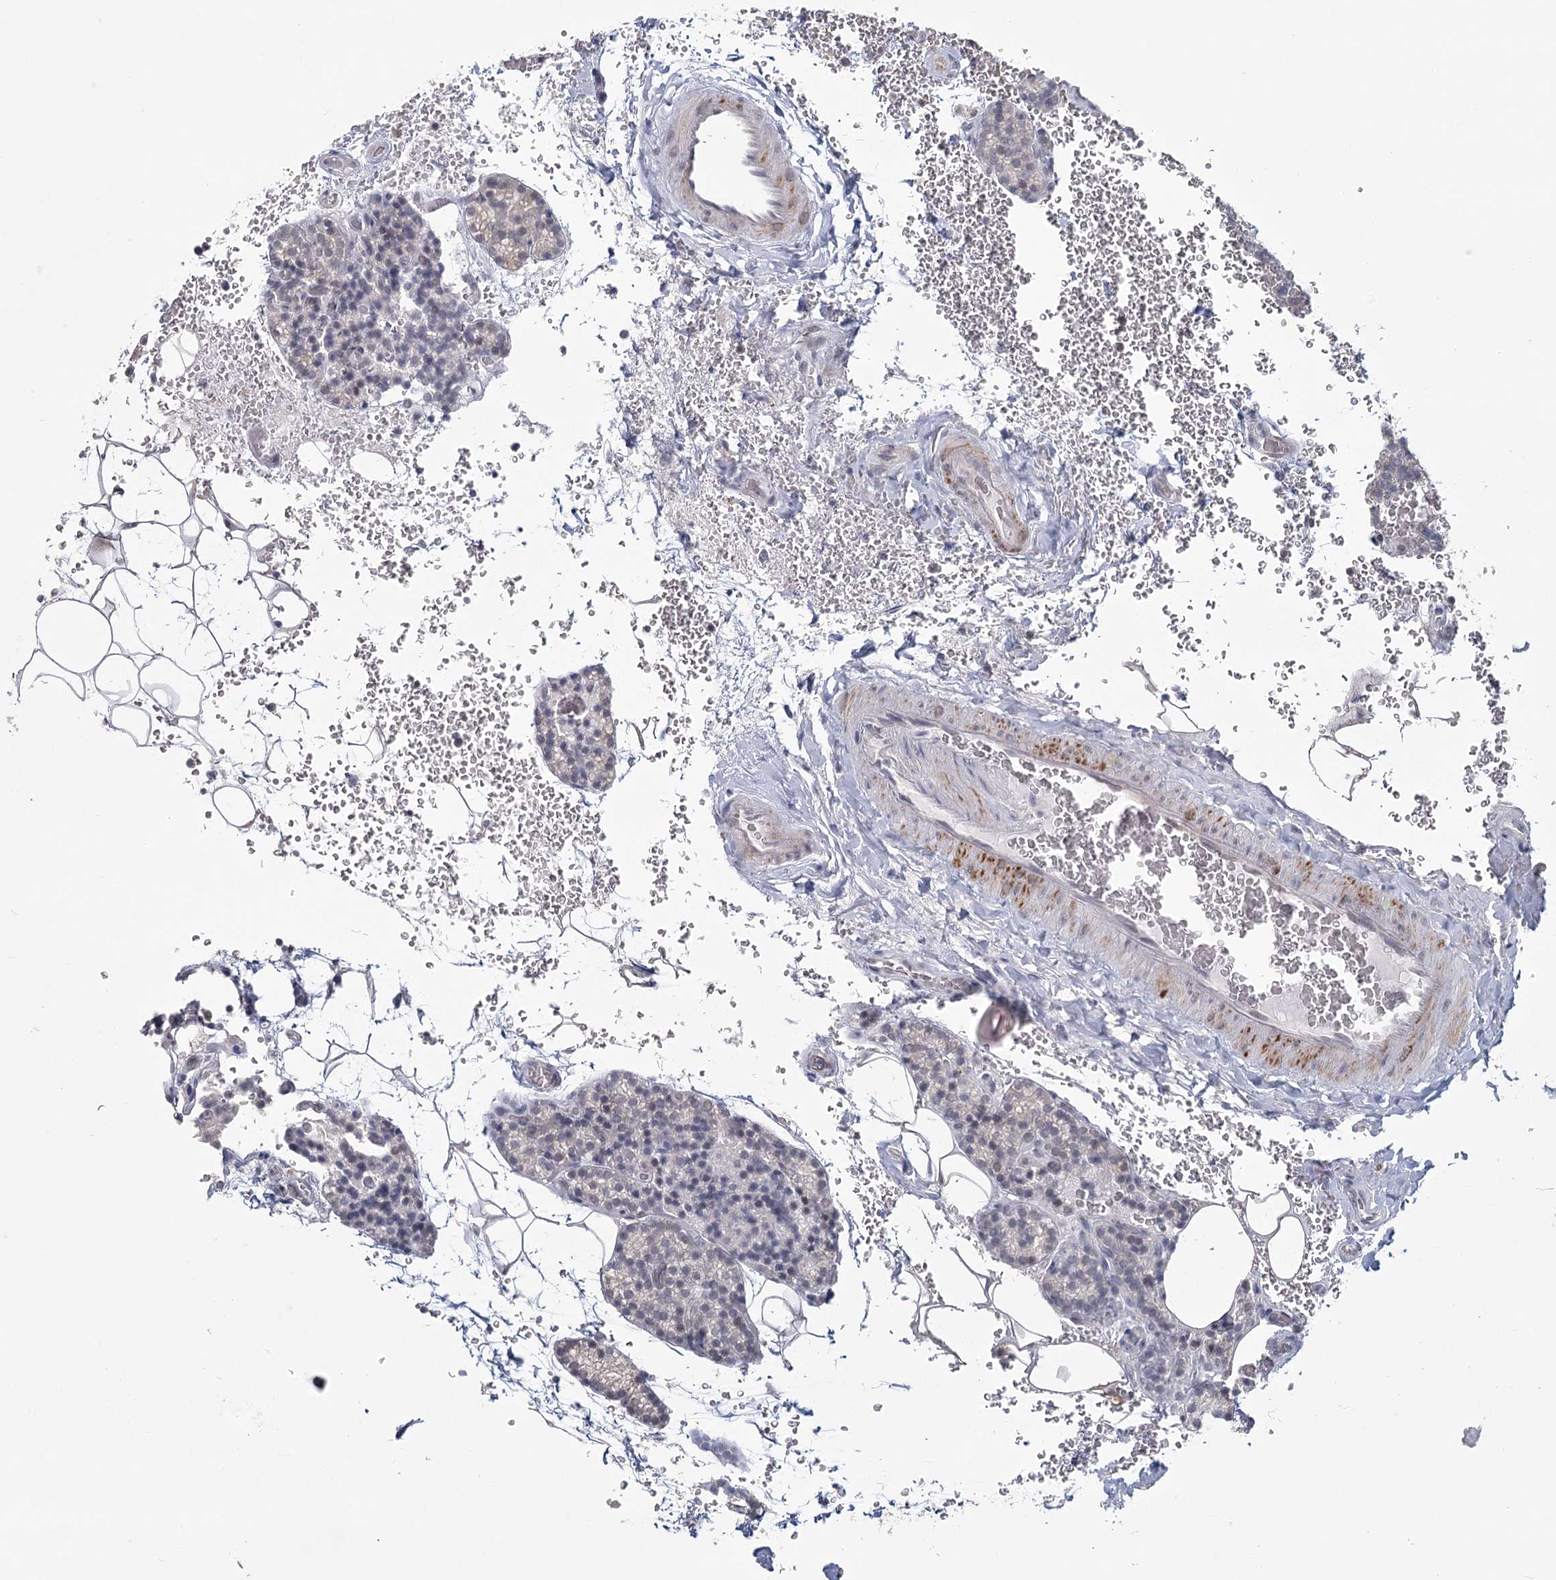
{"staining": {"intensity": "negative", "quantity": "none", "location": "none"}, "tissue": "parathyroid gland", "cell_type": "Glandular cells", "image_type": "normal", "snomed": [{"axis": "morphology", "description": "Normal tissue, NOS"}, {"axis": "topography", "description": "Parathyroid gland"}], "caption": "Image shows no protein expression in glandular cells of benign parathyroid gland.", "gene": "TMEM70", "patient": {"sex": "male", "age": 50}}